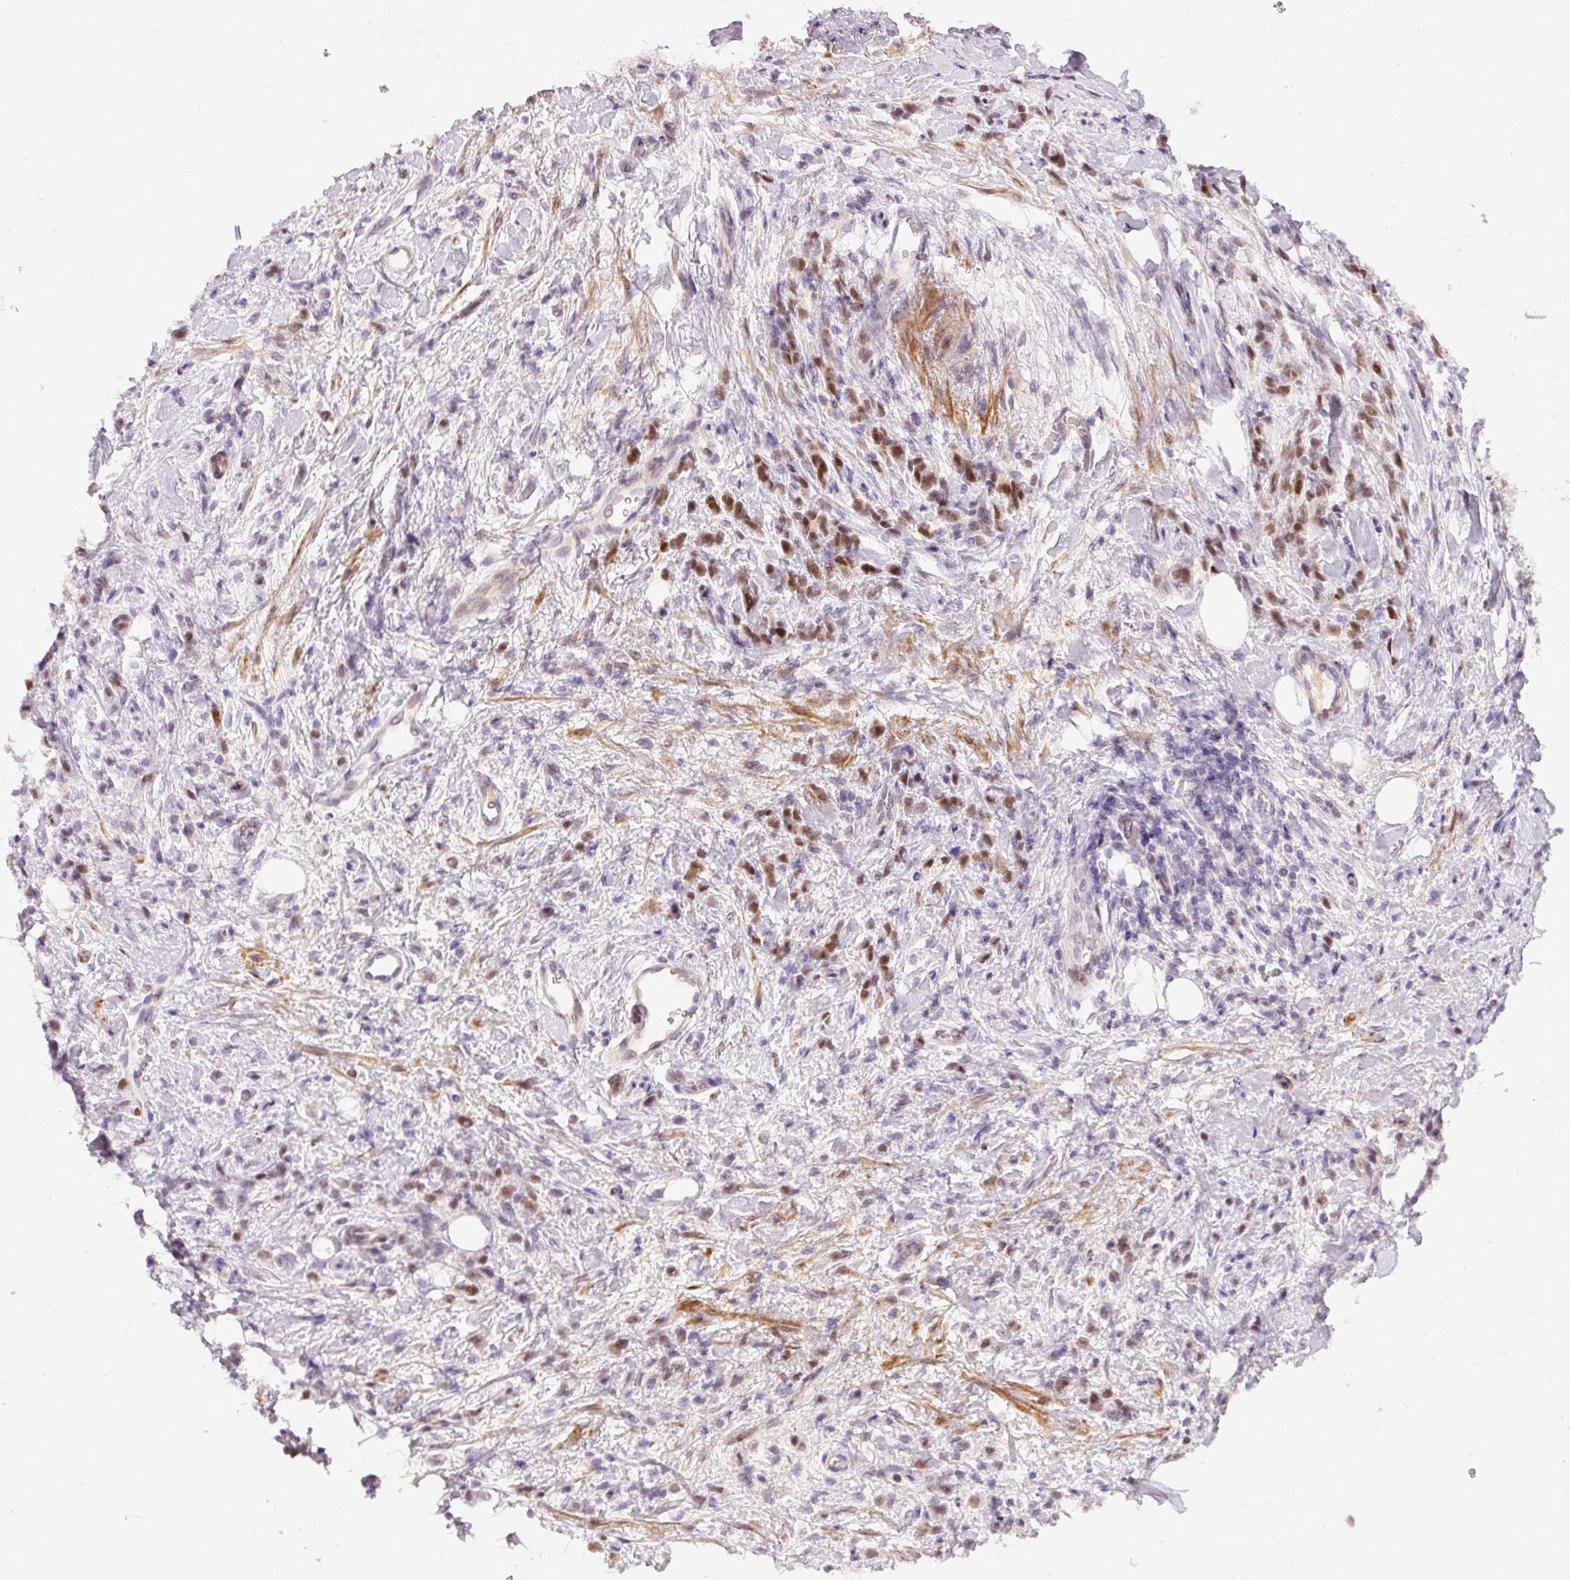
{"staining": {"intensity": "moderate", "quantity": ">75%", "location": "nuclear"}, "tissue": "stomach cancer", "cell_type": "Tumor cells", "image_type": "cancer", "snomed": [{"axis": "morphology", "description": "Adenocarcinoma, NOS"}, {"axis": "topography", "description": "Stomach"}], "caption": "Tumor cells demonstrate medium levels of moderate nuclear expression in about >75% of cells in stomach cancer.", "gene": "HNF1A", "patient": {"sex": "male", "age": 77}}